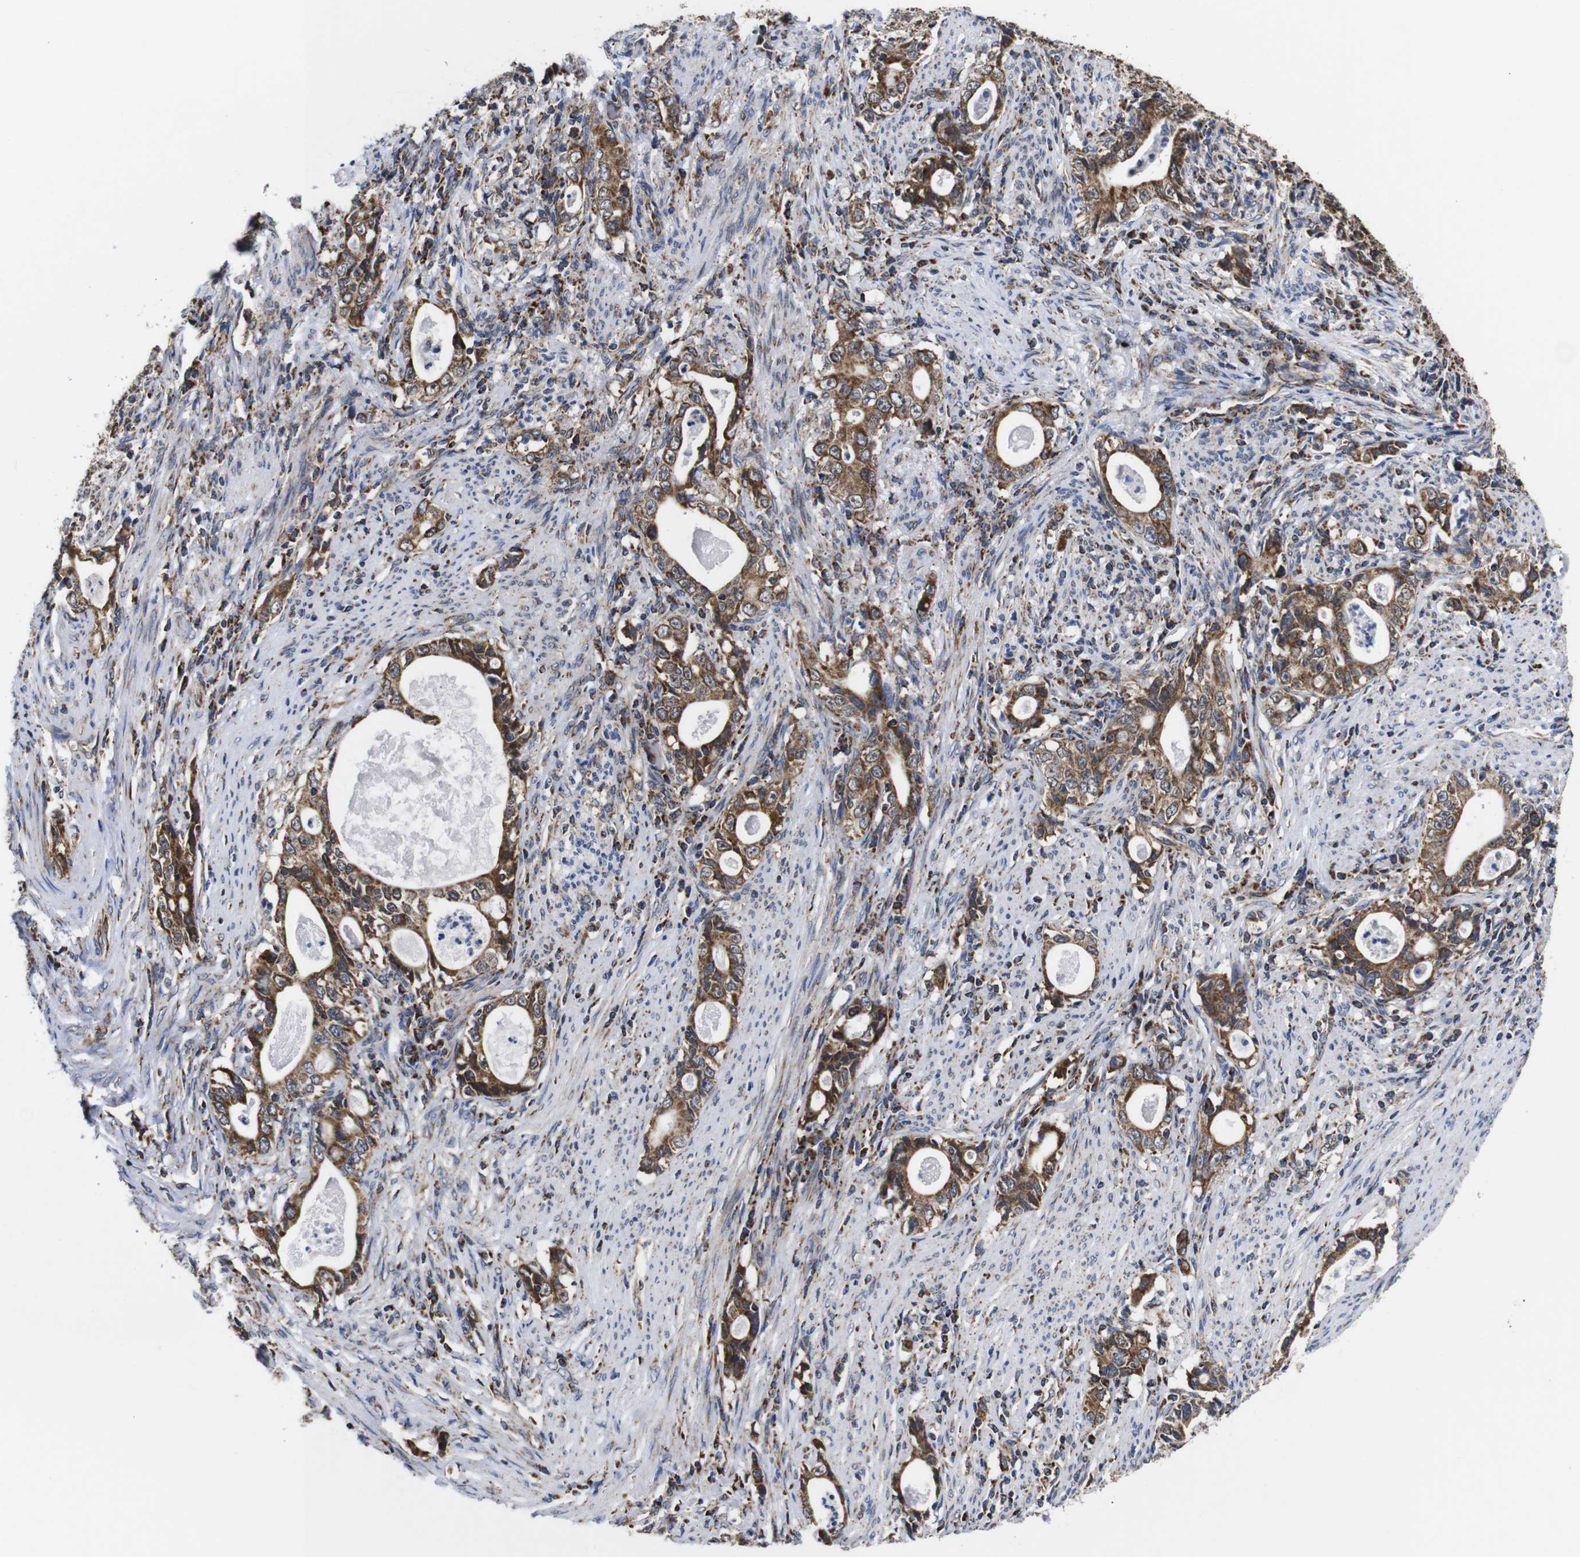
{"staining": {"intensity": "strong", "quantity": ">75%", "location": "cytoplasmic/membranous"}, "tissue": "stomach cancer", "cell_type": "Tumor cells", "image_type": "cancer", "snomed": [{"axis": "morphology", "description": "Adenocarcinoma, NOS"}, {"axis": "topography", "description": "Stomach, lower"}], "caption": "High-magnification brightfield microscopy of stomach cancer (adenocarcinoma) stained with DAB (brown) and counterstained with hematoxylin (blue). tumor cells exhibit strong cytoplasmic/membranous expression is seen in about>75% of cells.", "gene": "C17orf80", "patient": {"sex": "female", "age": 72}}